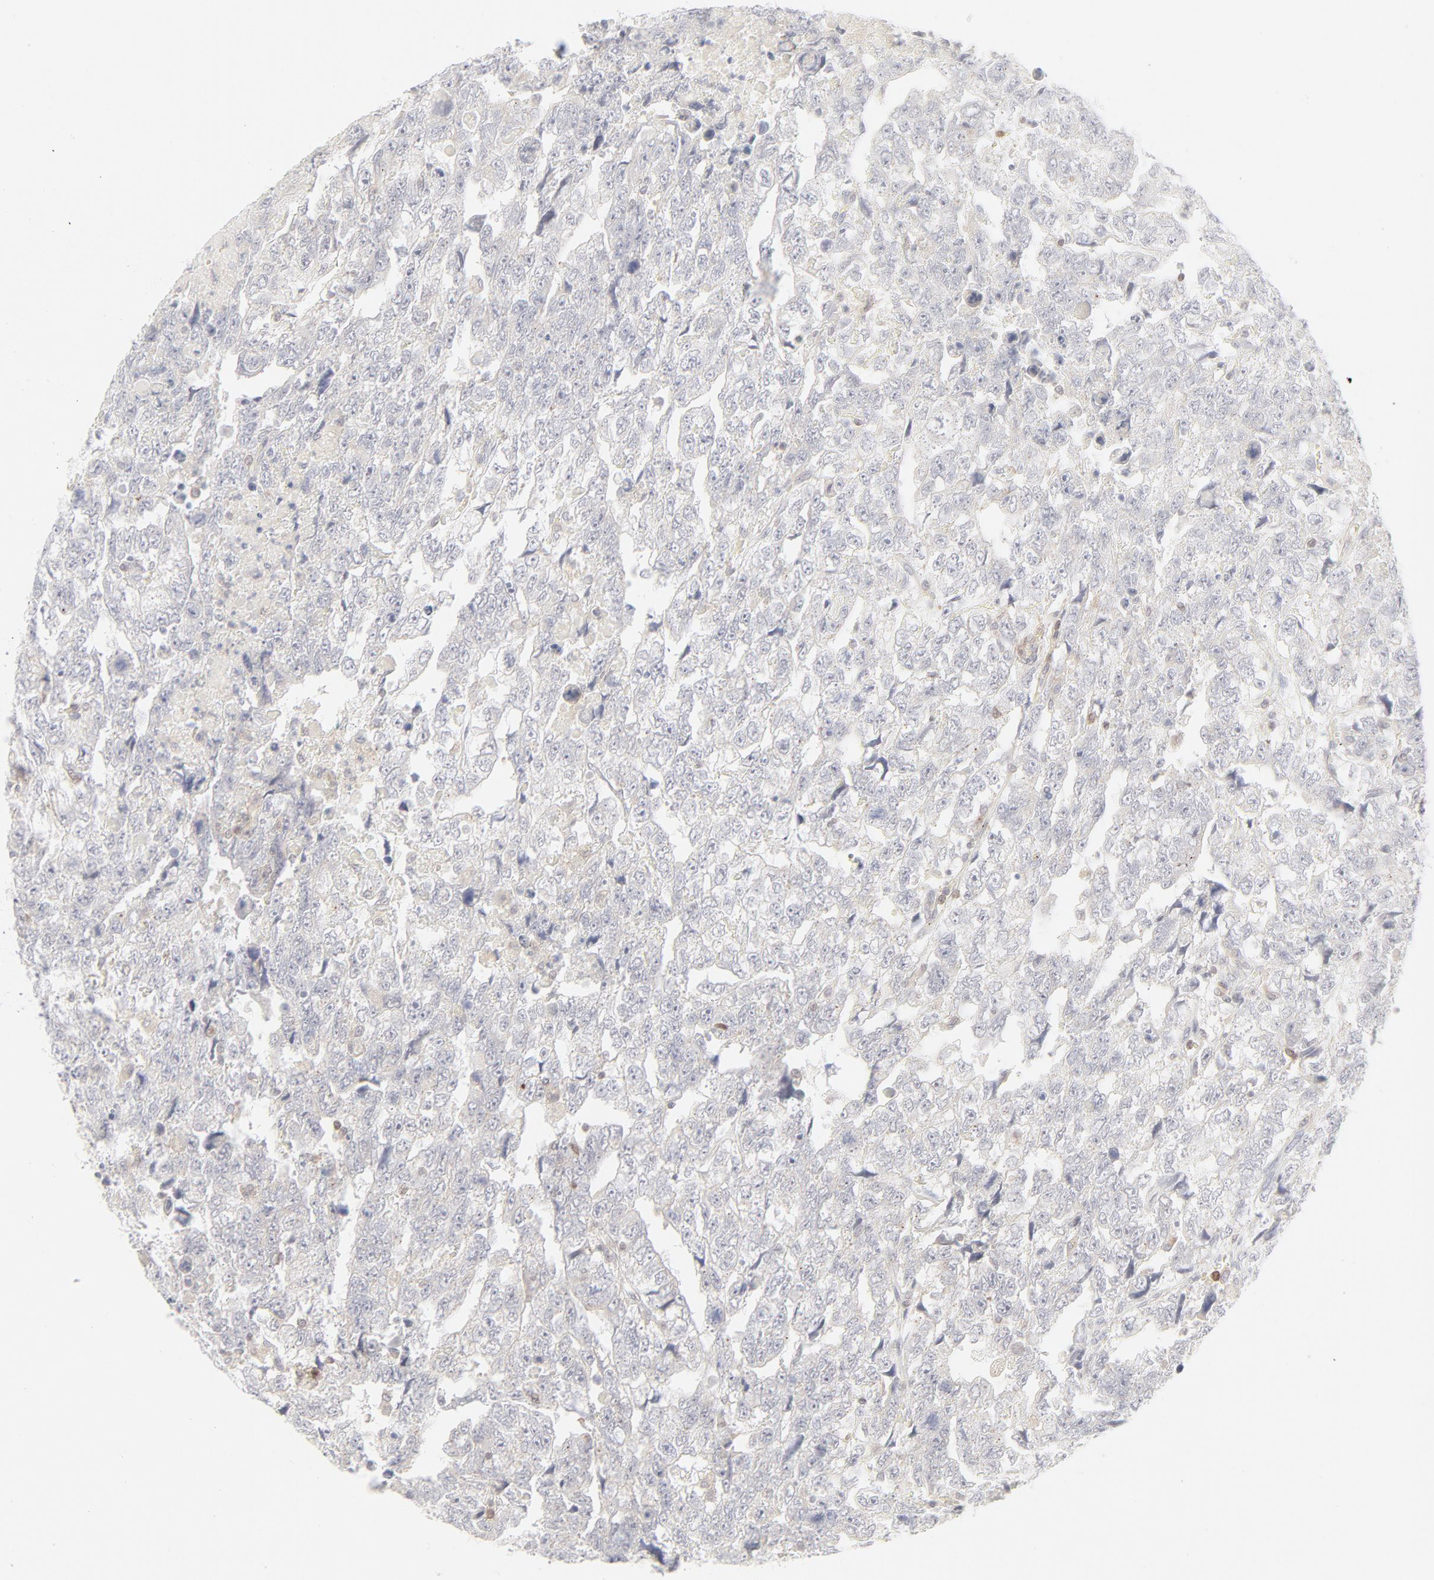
{"staining": {"intensity": "negative", "quantity": "none", "location": "none"}, "tissue": "testis cancer", "cell_type": "Tumor cells", "image_type": "cancer", "snomed": [{"axis": "morphology", "description": "Carcinoma, Embryonal, NOS"}, {"axis": "topography", "description": "Testis"}], "caption": "Human testis cancer stained for a protein using IHC exhibits no staining in tumor cells.", "gene": "PRKCB", "patient": {"sex": "male", "age": 36}}